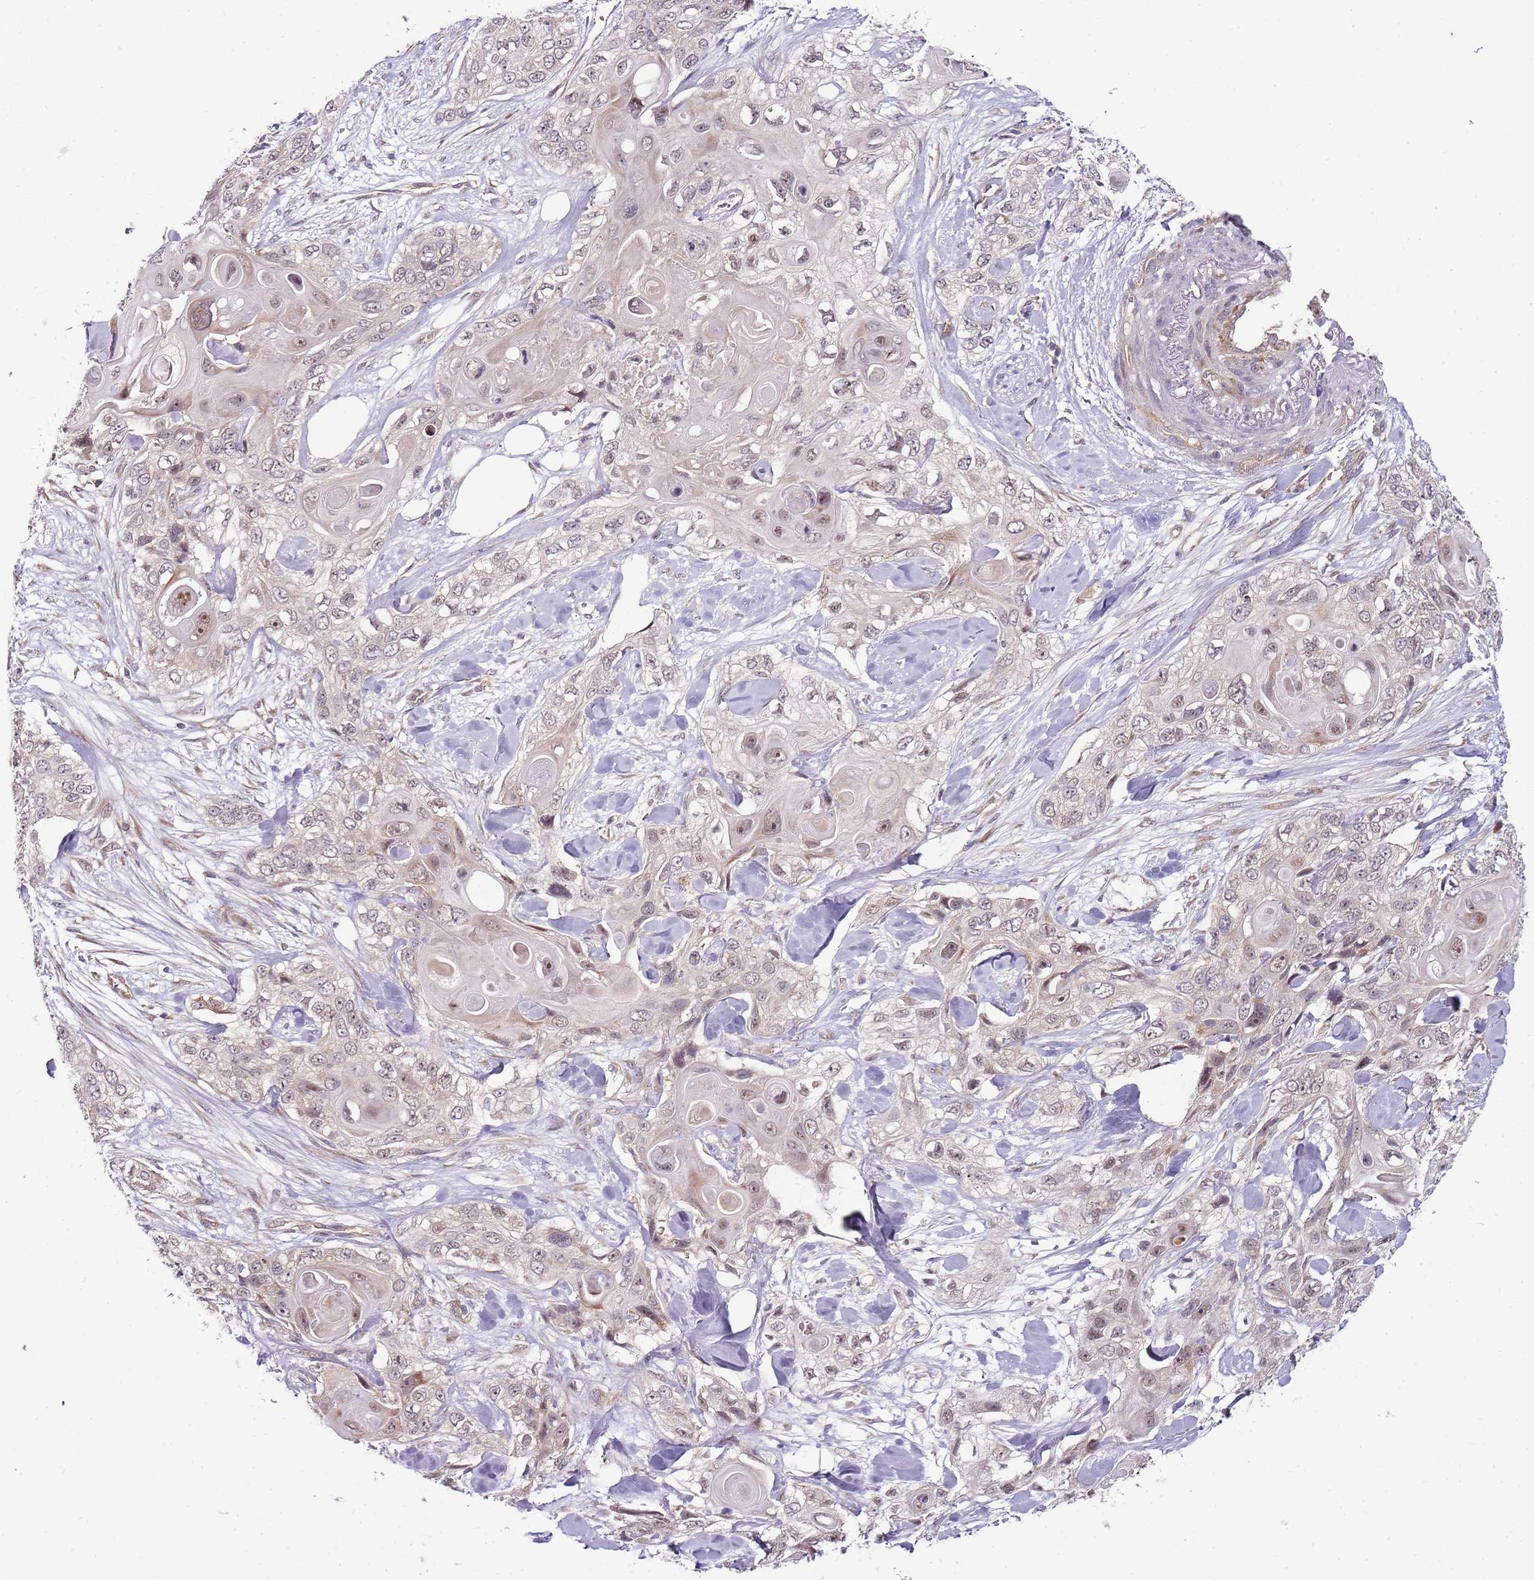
{"staining": {"intensity": "weak", "quantity": "25%-75%", "location": "nuclear"}, "tissue": "skin cancer", "cell_type": "Tumor cells", "image_type": "cancer", "snomed": [{"axis": "morphology", "description": "Normal tissue, NOS"}, {"axis": "morphology", "description": "Squamous cell carcinoma, NOS"}, {"axis": "topography", "description": "Skin"}], "caption": "The photomicrograph demonstrates staining of skin cancer, revealing weak nuclear protein positivity (brown color) within tumor cells. The protein of interest is shown in brown color, while the nuclei are stained blue.", "gene": "FBXL22", "patient": {"sex": "male", "age": 72}}